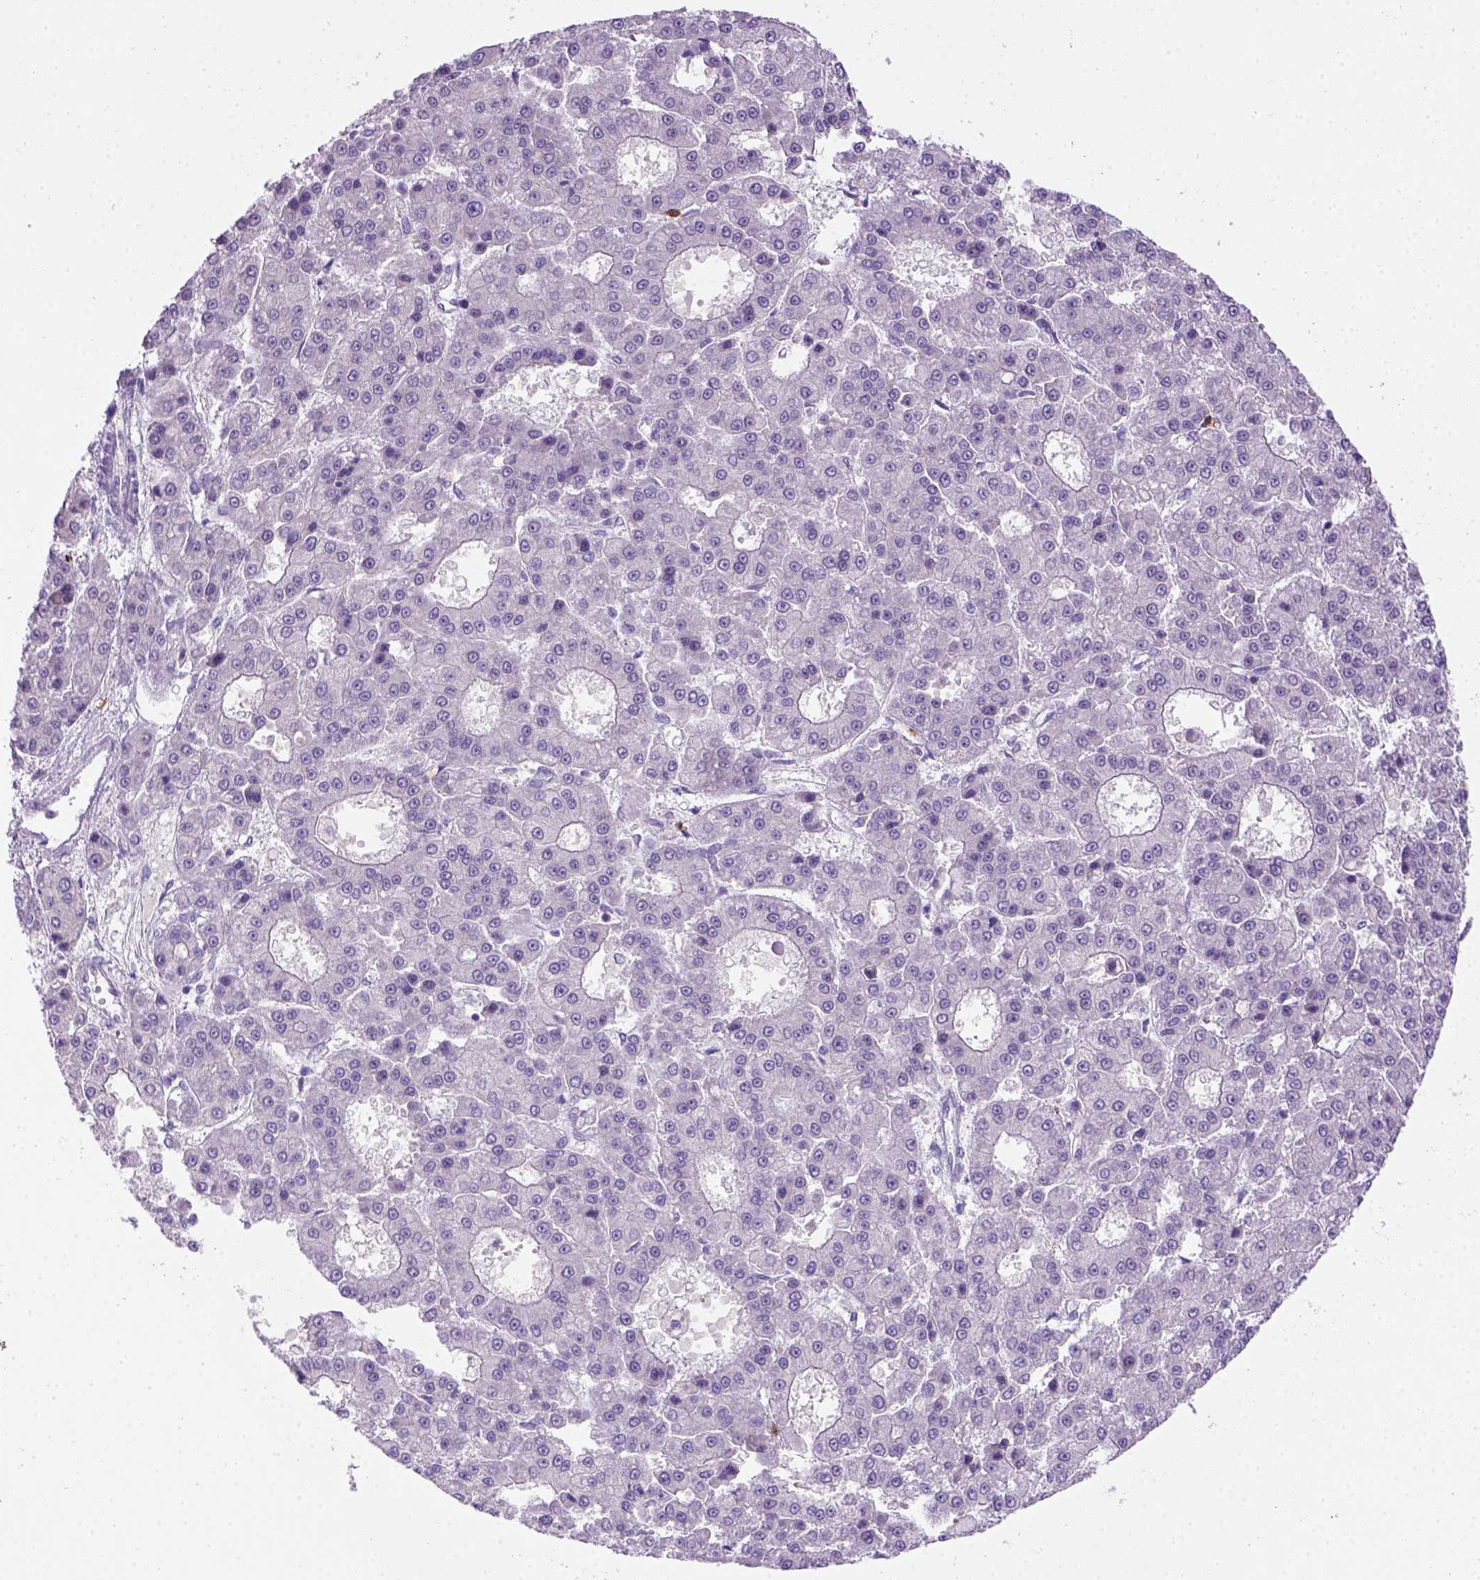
{"staining": {"intensity": "negative", "quantity": "none", "location": "none"}, "tissue": "liver cancer", "cell_type": "Tumor cells", "image_type": "cancer", "snomed": [{"axis": "morphology", "description": "Carcinoma, Hepatocellular, NOS"}, {"axis": "topography", "description": "Liver"}], "caption": "IHC photomicrograph of neoplastic tissue: hepatocellular carcinoma (liver) stained with DAB (3,3'-diaminobenzidine) displays no significant protein positivity in tumor cells.", "gene": "CD3E", "patient": {"sex": "male", "age": 70}}